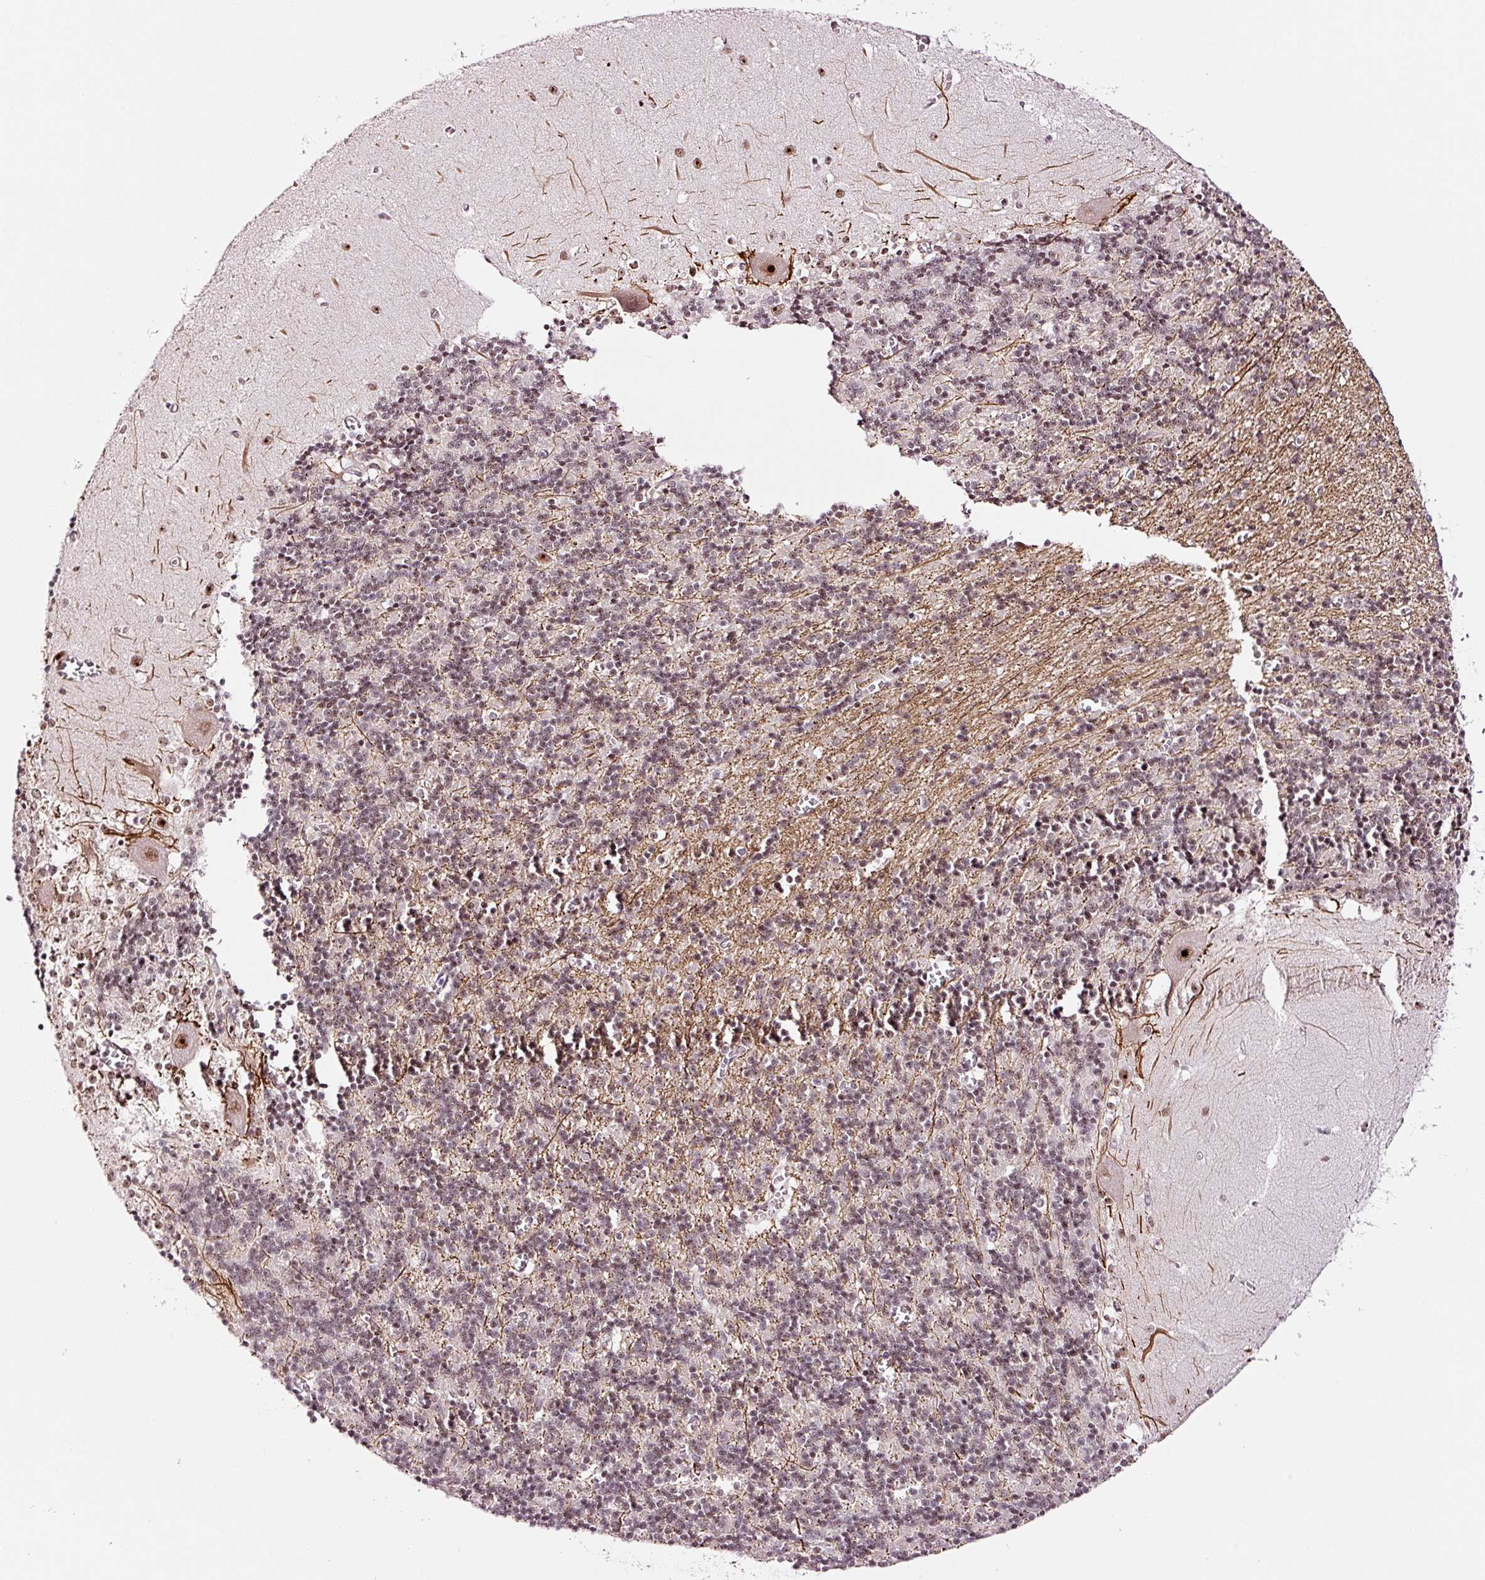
{"staining": {"intensity": "weak", "quantity": "<25%", "location": "nuclear"}, "tissue": "cerebellum", "cell_type": "Cells in granular layer", "image_type": "normal", "snomed": [{"axis": "morphology", "description": "Normal tissue, NOS"}, {"axis": "topography", "description": "Cerebellum"}], "caption": "This is an immunohistochemistry image of unremarkable cerebellum. There is no staining in cells in granular layer.", "gene": "GNL3", "patient": {"sex": "male", "age": 37}}